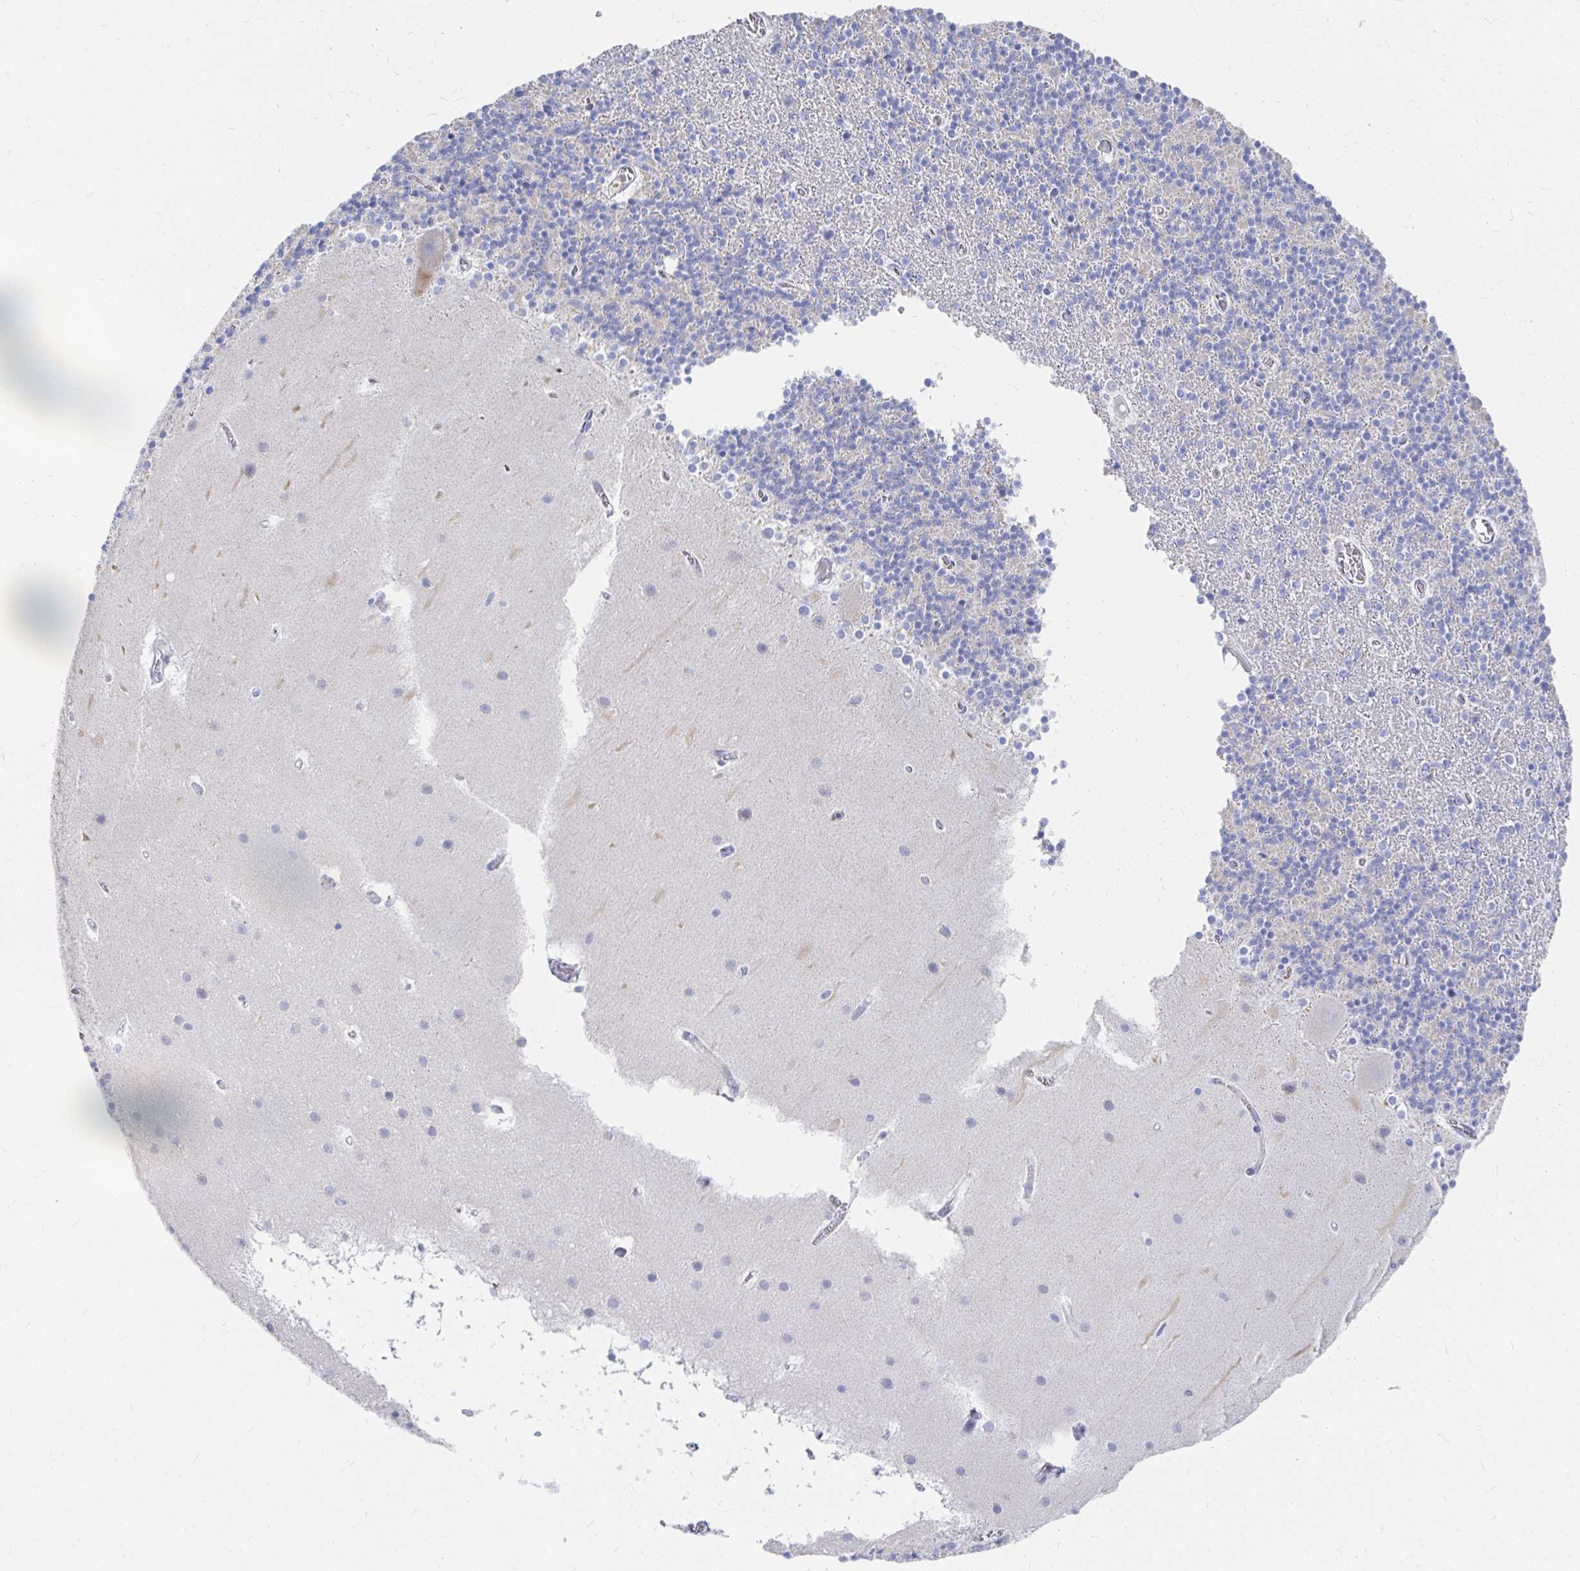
{"staining": {"intensity": "negative", "quantity": "none", "location": "none"}, "tissue": "cerebellum", "cell_type": "Cells in granular layer", "image_type": "normal", "snomed": [{"axis": "morphology", "description": "Normal tissue, NOS"}, {"axis": "topography", "description": "Cerebellum"}], "caption": "IHC histopathology image of normal human cerebellum stained for a protein (brown), which displays no expression in cells in granular layer.", "gene": "CLIC3", "patient": {"sex": "male", "age": 70}}